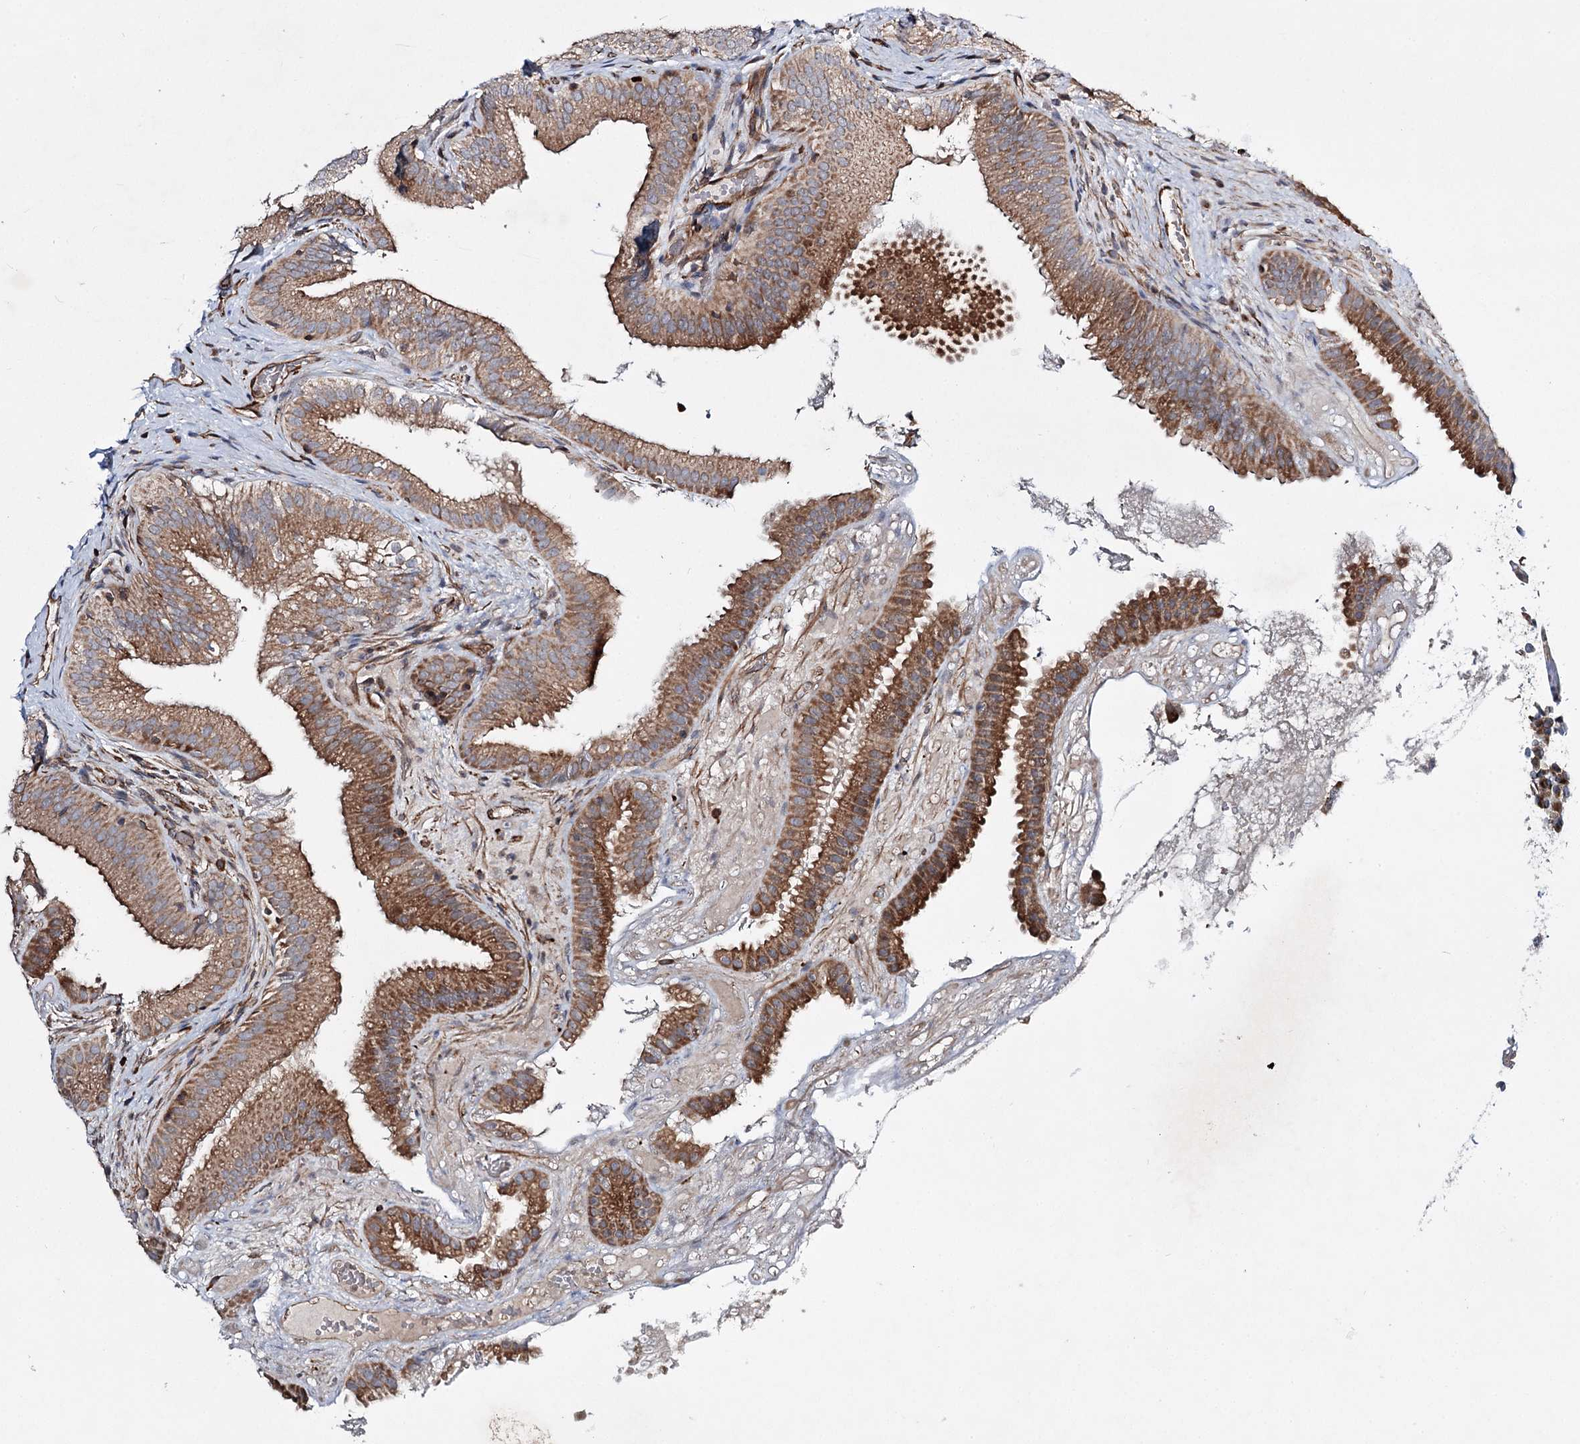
{"staining": {"intensity": "strong", "quantity": ">75%", "location": "cytoplasmic/membranous"}, "tissue": "gallbladder", "cell_type": "Glandular cells", "image_type": "normal", "snomed": [{"axis": "morphology", "description": "Normal tissue, NOS"}, {"axis": "topography", "description": "Gallbladder"}], "caption": "Immunohistochemical staining of benign human gallbladder displays high levels of strong cytoplasmic/membranous staining in approximately >75% of glandular cells.", "gene": "DPEP2", "patient": {"sex": "female", "age": 30}}